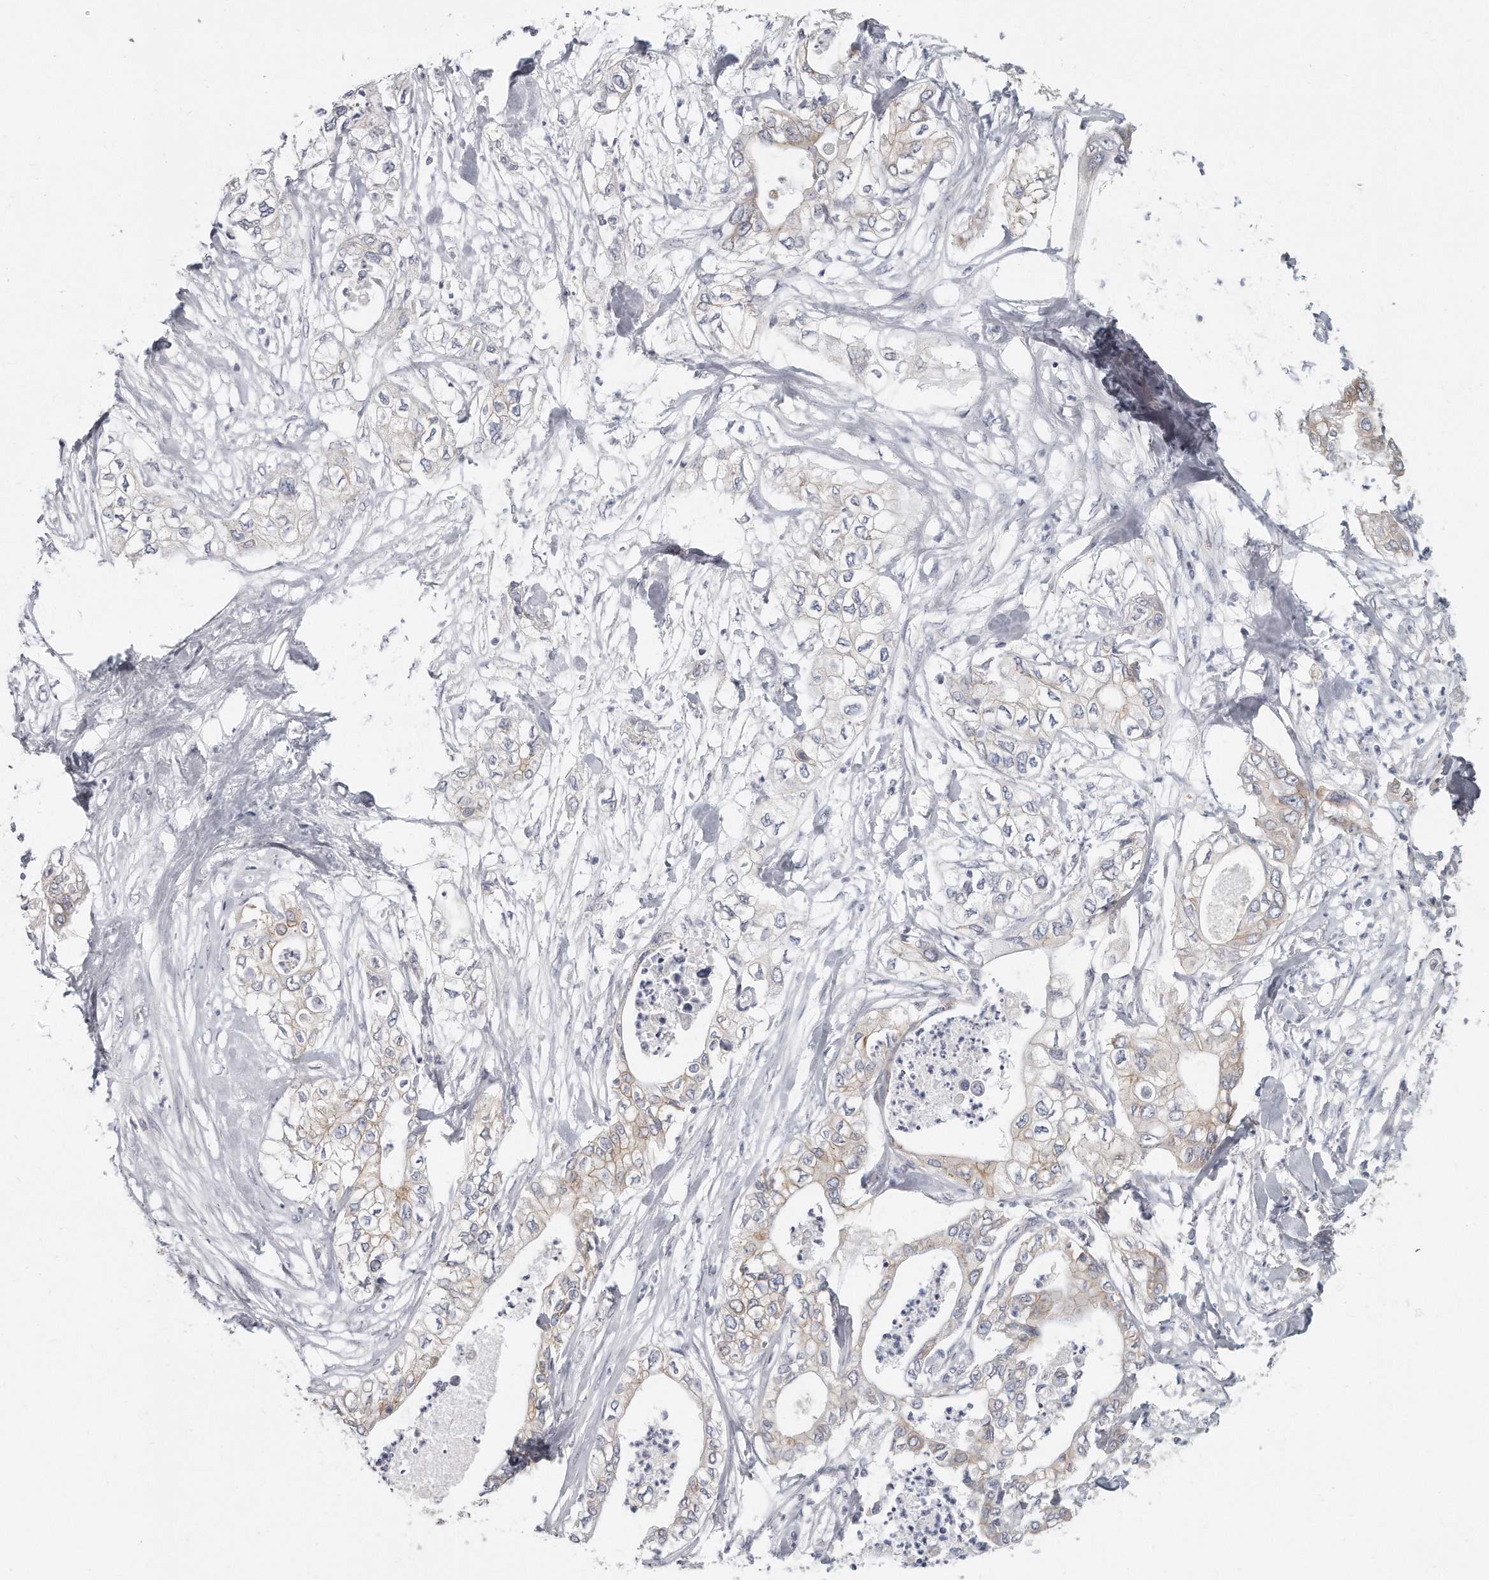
{"staining": {"intensity": "weak", "quantity": "<25%", "location": "cytoplasmic/membranous"}, "tissue": "pancreatic cancer", "cell_type": "Tumor cells", "image_type": "cancer", "snomed": [{"axis": "morphology", "description": "Adenocarcinoma, NOS"}, {"axis": "topography", "description": "Pancreas"}], "caption": "Immunohistochemistry (IHC) of human adenocarcinoma (pancreatic) demonstrates no staining in tumor cells.", "gene": "PLEKHA6", "patient": {"sex": "female", "age": 78}}